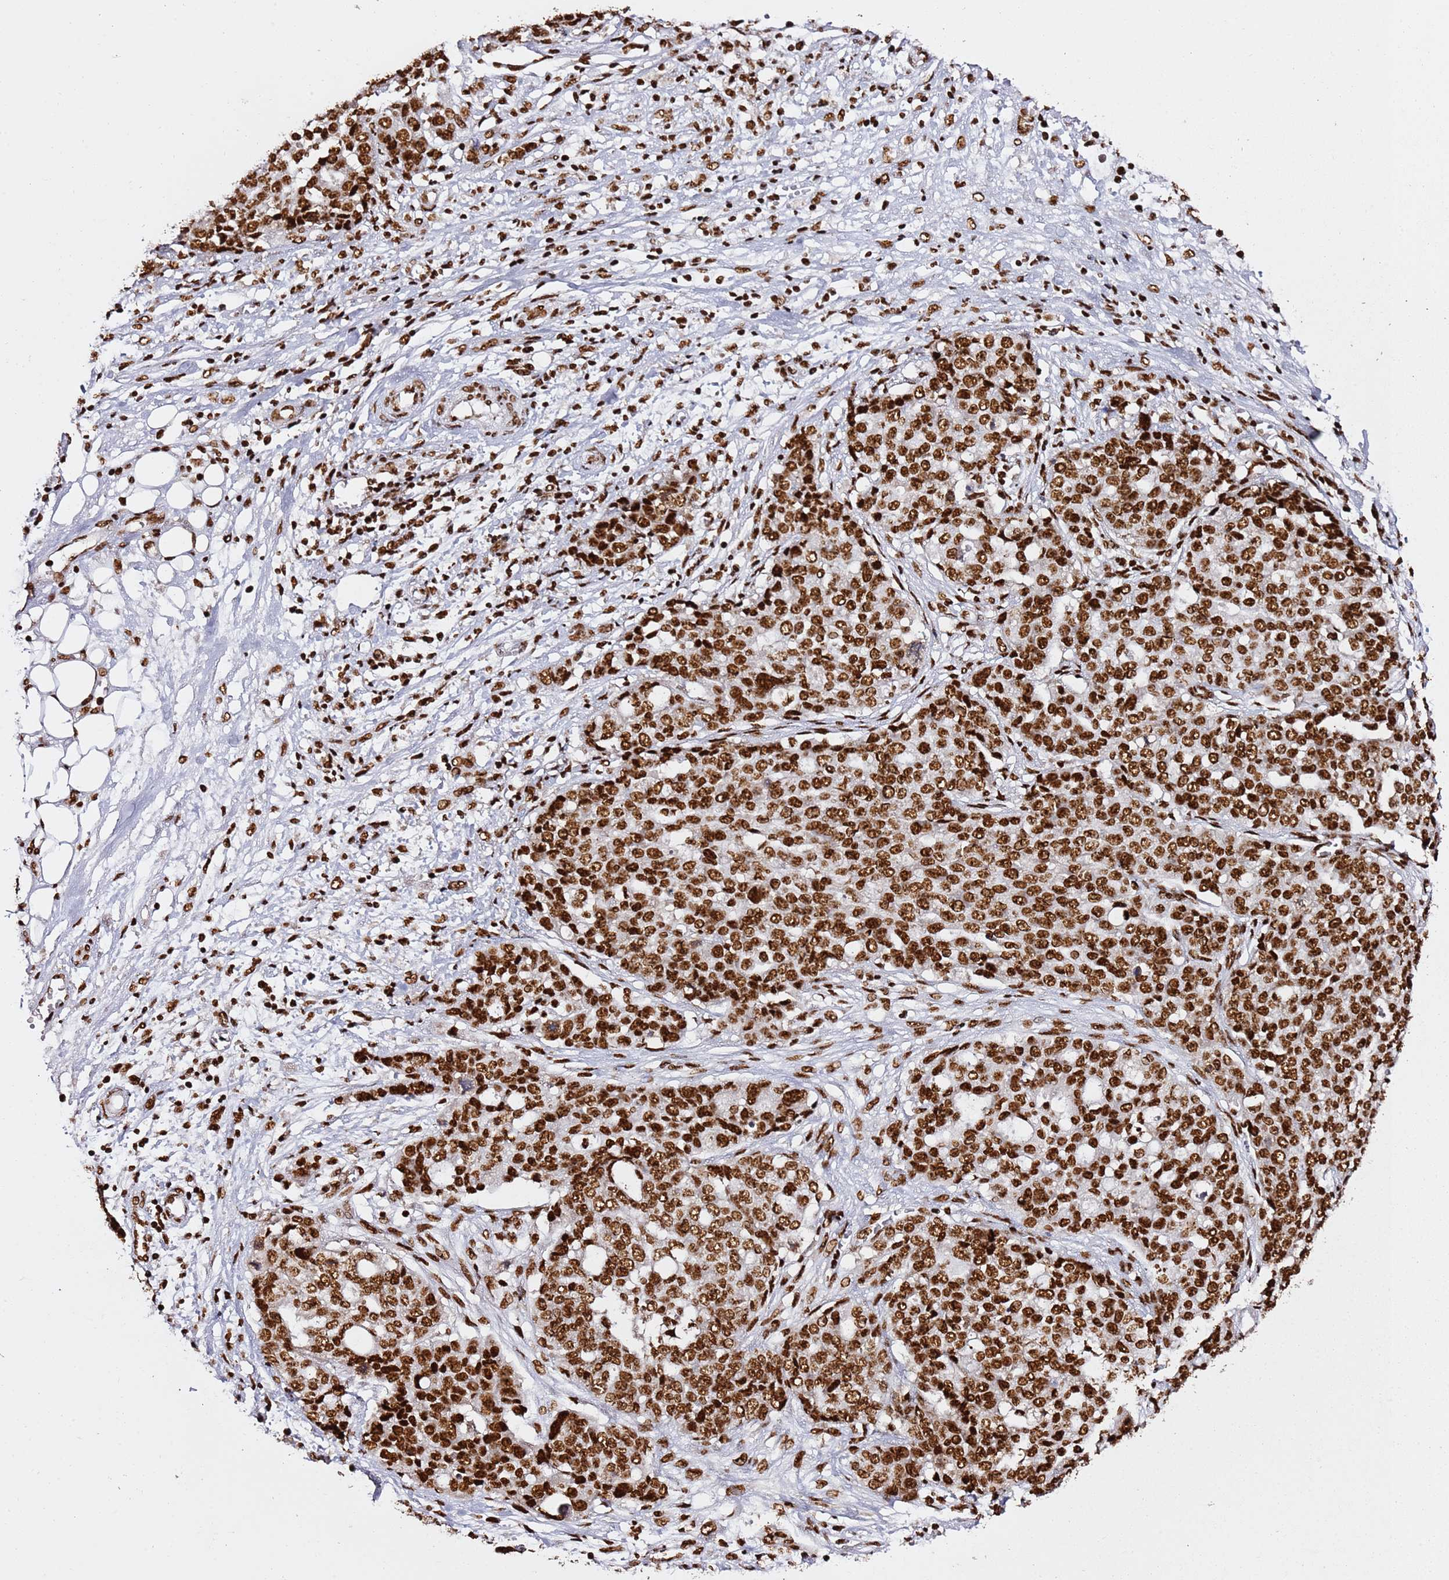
{"staining": {"intensity": "strong", "quantity": ">75%", "location": "nuclear"}, "tissue": "ovarian cancer", "cell_type": "Tumor cells", "image_type": "cancer", "snomed": [{"axis": "morphology", "description": "Cystadenocarcinoma, serous, NOS"}, {"axis": "topography", "description": "Soft tissue"}, {"axis": "topography", "description": "Ovary"}], "caption": "Immunohistochemical staining of ovarian cancer (serous cystadenocarcinoma) exhibits strong nuclear protein expression in about >75% of tumor cells.", "gene": "C6orf226", "patient": {"sex": "female", "age": 57}}